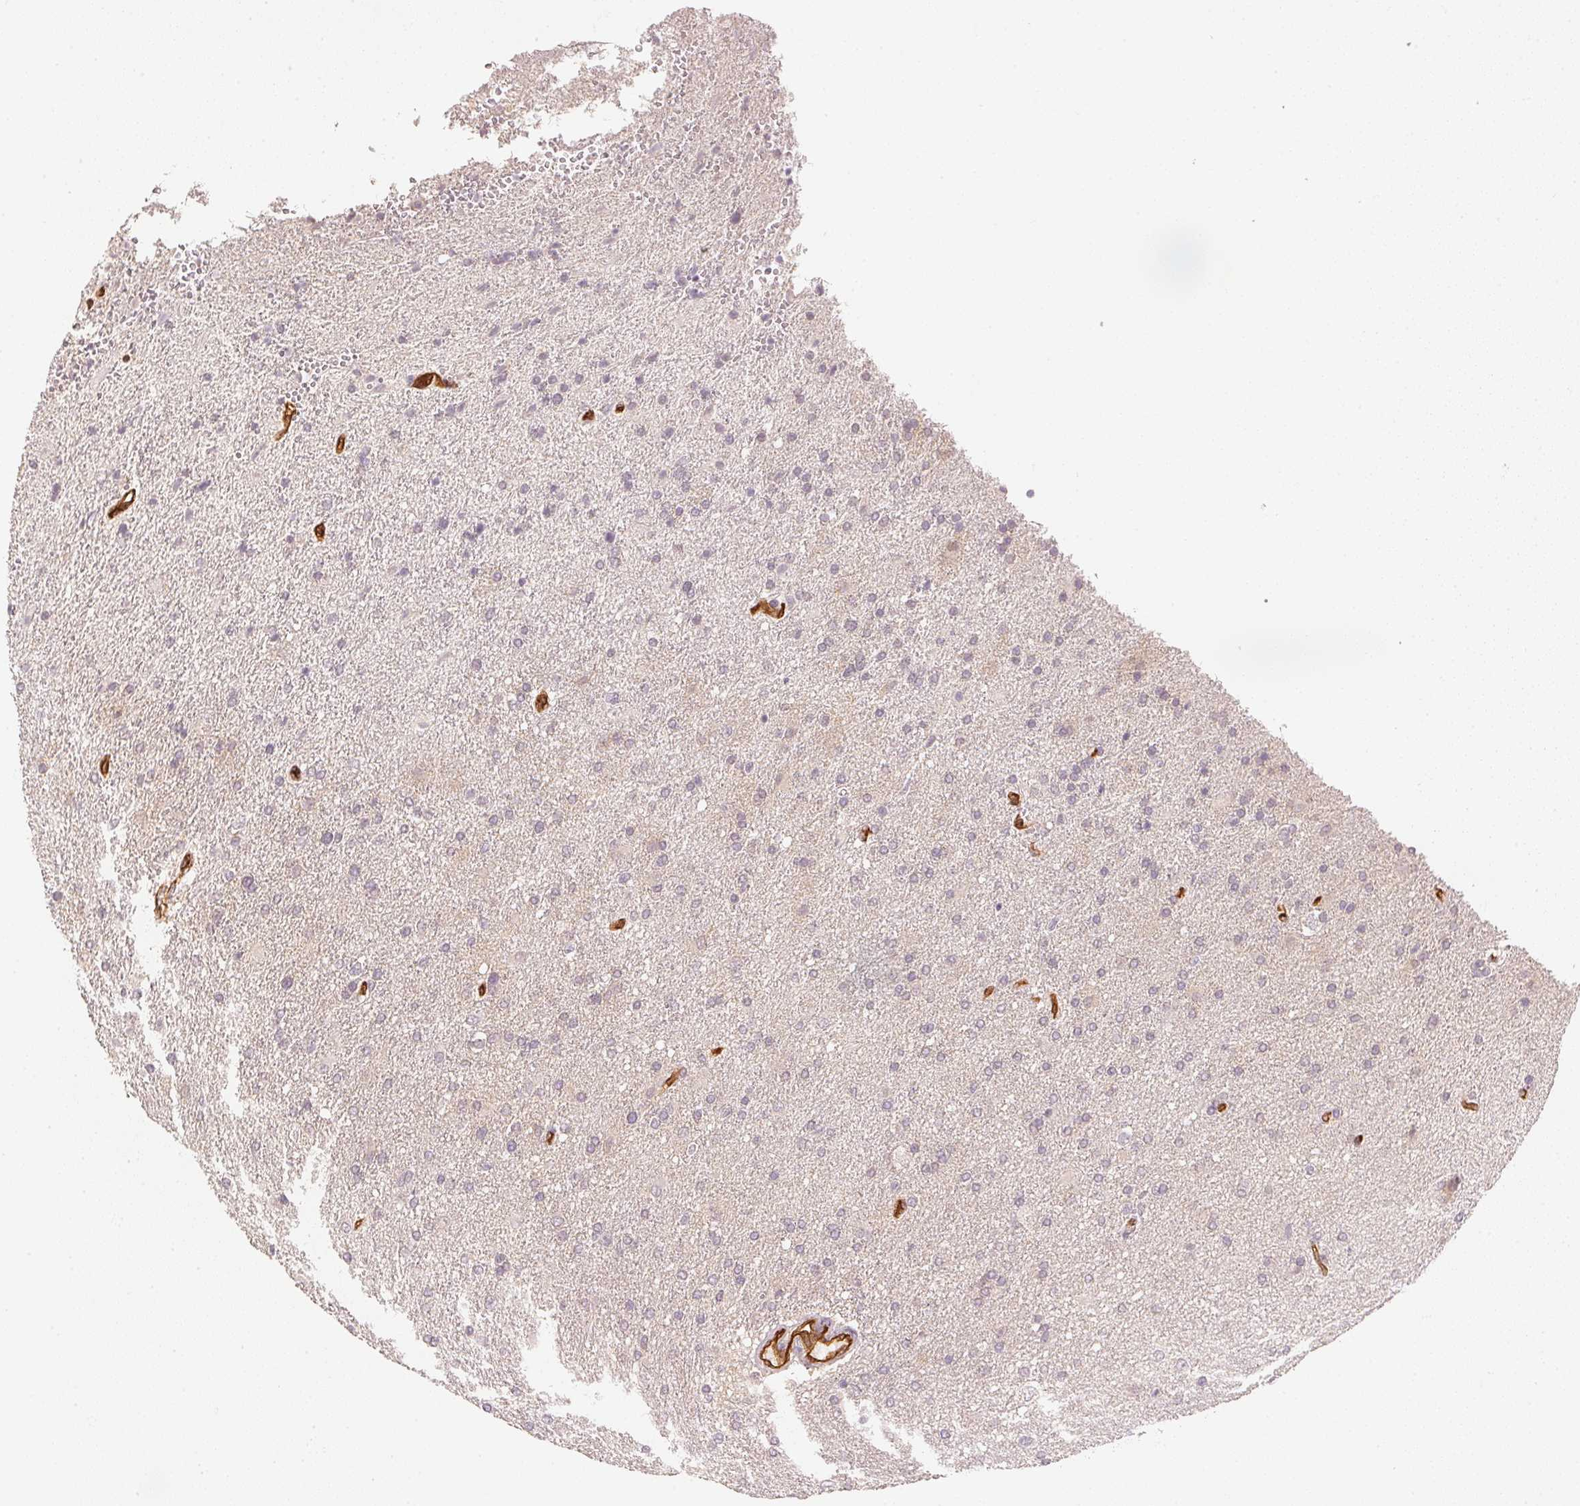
{"staining": {"intensity": "negative", "quantity": "none", "location": "none"}, "tissue": "glioma", "cell_type": "Tumor cells", "image_type": "cancer", "snomed": [{"axis": "morphology", "description": "Glioma, malignant, High grade"}, {"axis": "topography", "description": "Brain"}], "caption": "Immunohistochemical staining of human glioma exhibits no significant positivity in tumor cells.", "gene": "CIB1", "patient": {"sex": "male", "age": 56}}